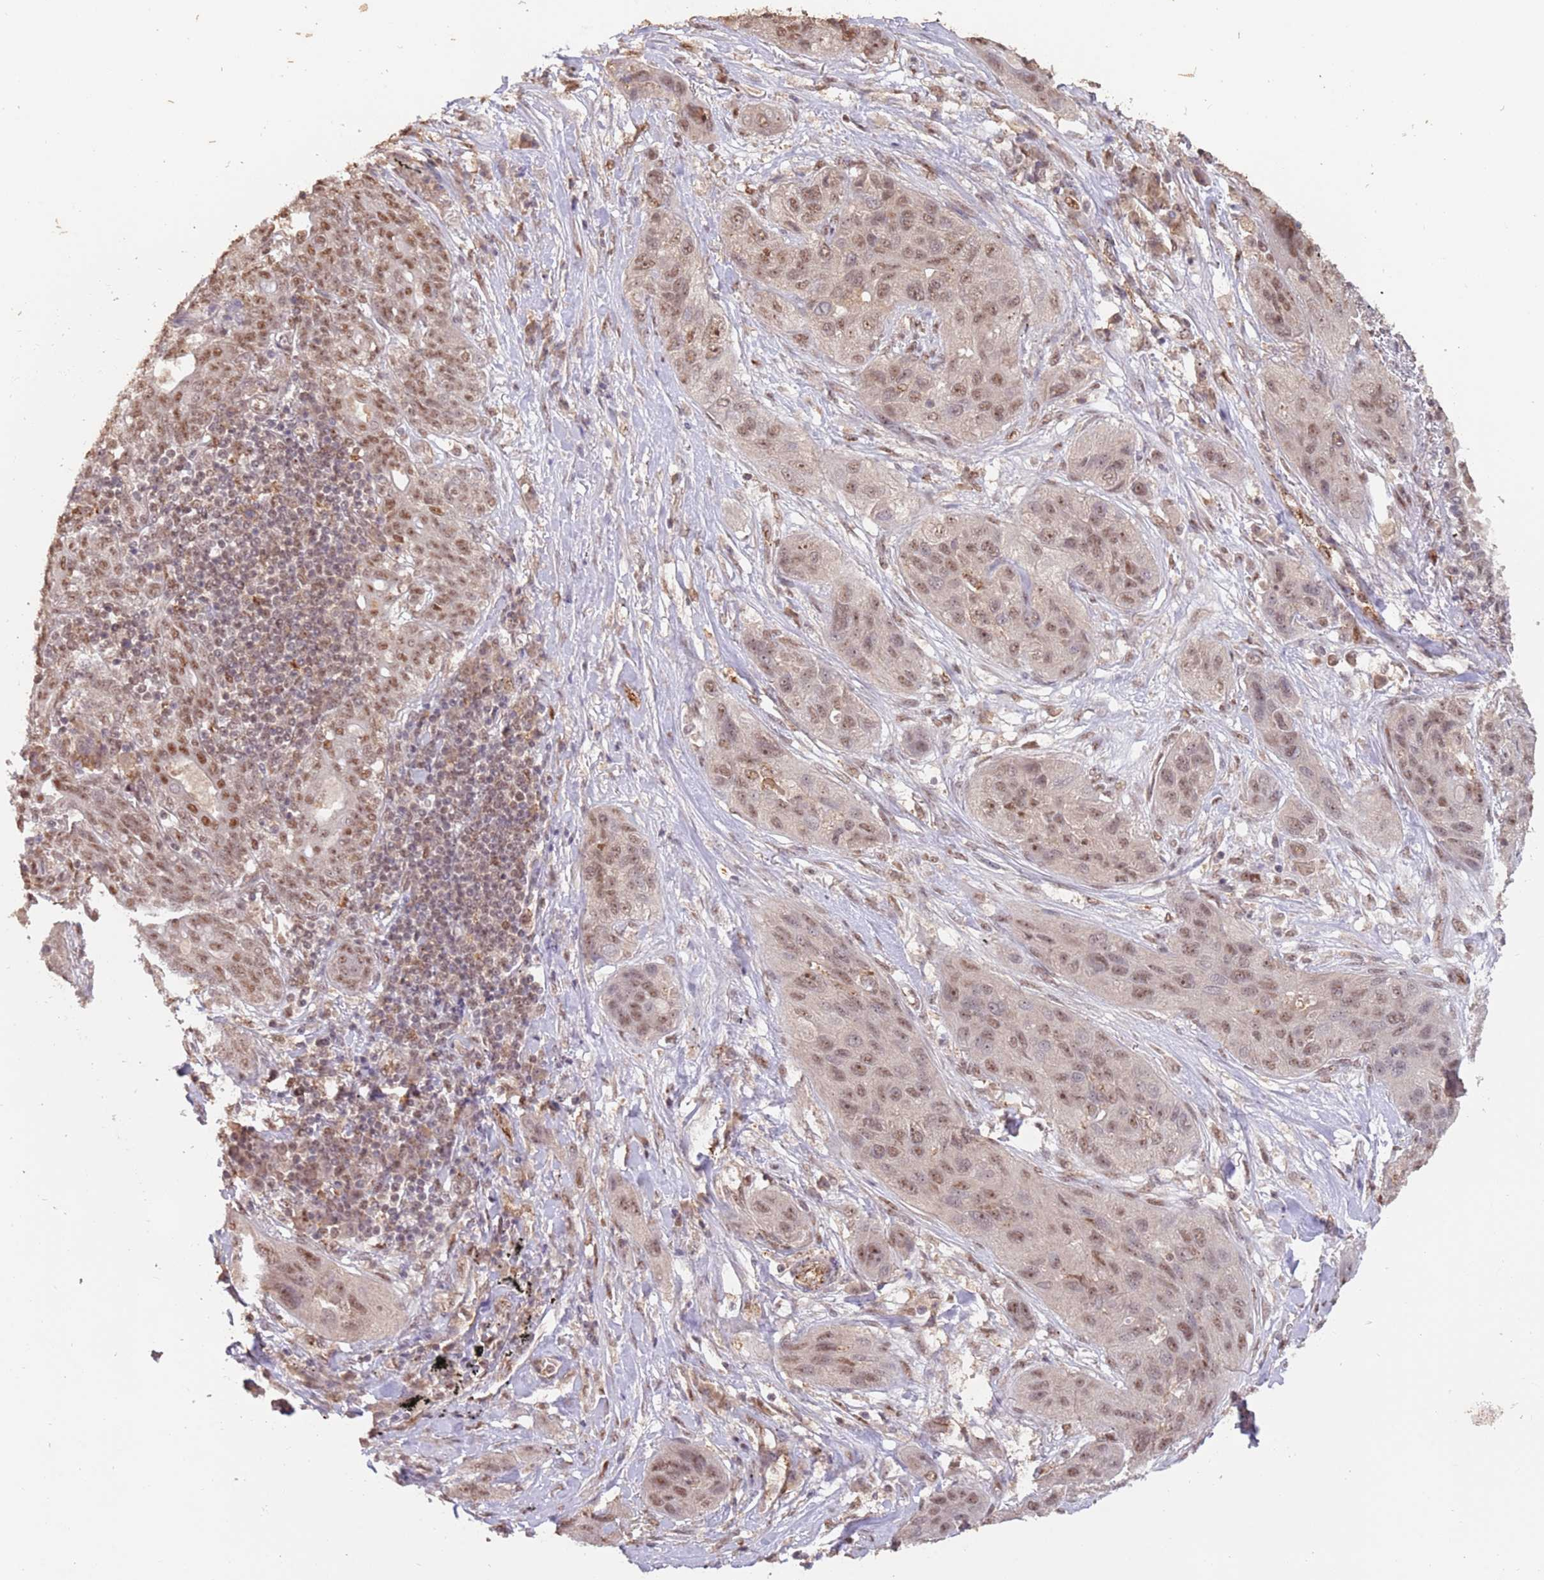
{"staining": {"intensity": "moderate", "quantity": ">75%", "location": "nuclear"}, "tissue": "lung cancer", "cell_type": "Tumor cells", "image_type": "cancer", "snomed": [{"axis": "morphology", "description": "Squamous cell carcinoma, NOS"}, {"axis": "topography", "description": "Lung"}], "caption": "Lung cancer (squamous cell carcinoma) stained for a protein exhibits moderate nuclear positivity in tumor cells. (DAB IHC with brightfield microscopy, high magnification).", "gene": "RFXANK", "patient": {"sex": "female", "age": 70}}